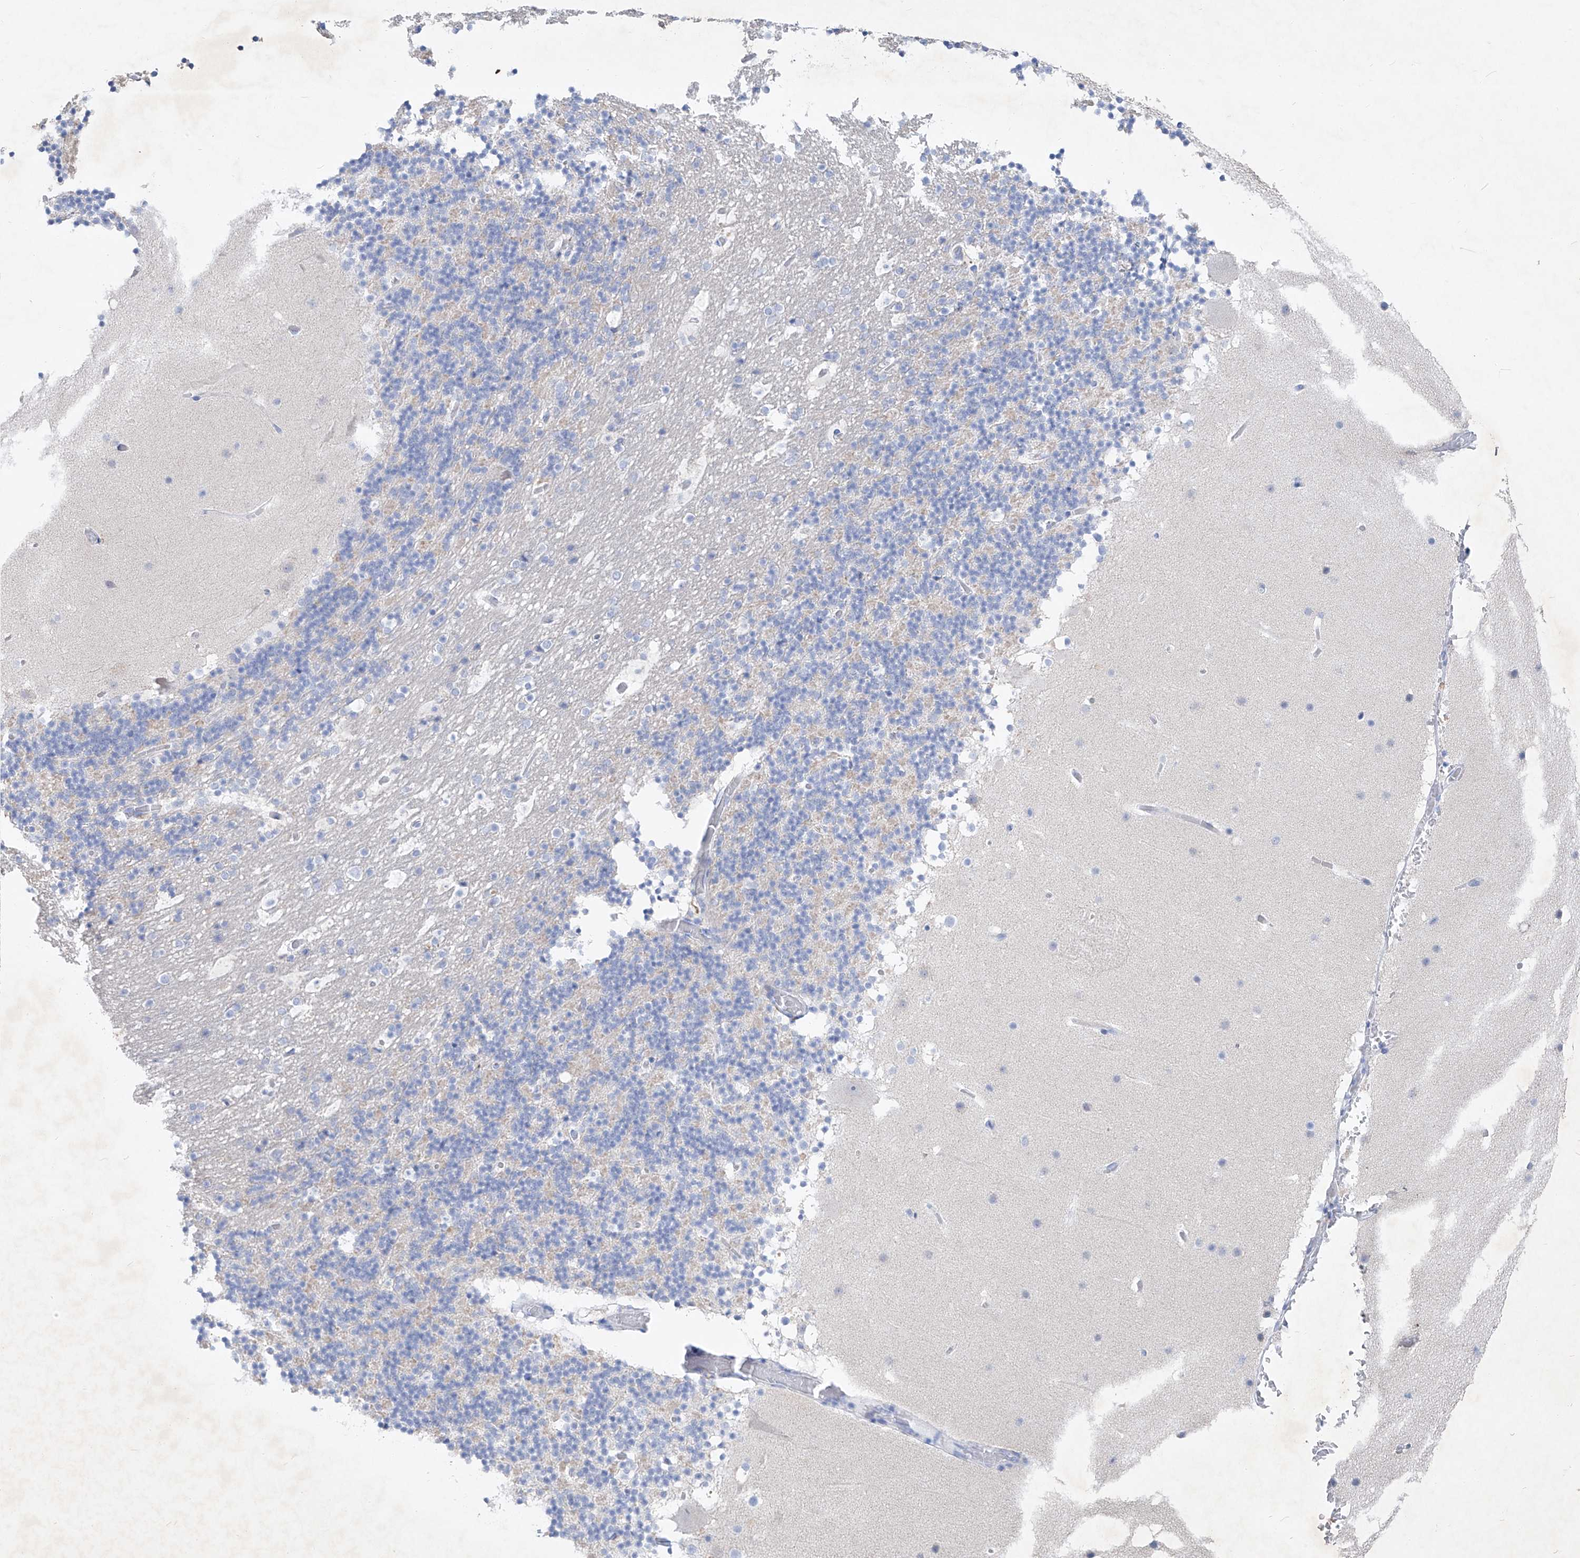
{"staining": {"intensity": "negative", "quantity": "none", "location": "none"}, "tissue": "cerebellum", "cell_type": "Cells in granular layer", "image_type": "normal", "snomed": [{"axis": "morphology", "description": "Normal tissue, NOS"}, {"axis": "topography", "description": "Cerebellum"}], "caption": "A histopathology image of cerebellum stained for a protein demonstrates no brown staining in cells in granular layer.", "gene": "FRS3", "patient": {"sex": "male", "age": 57}}